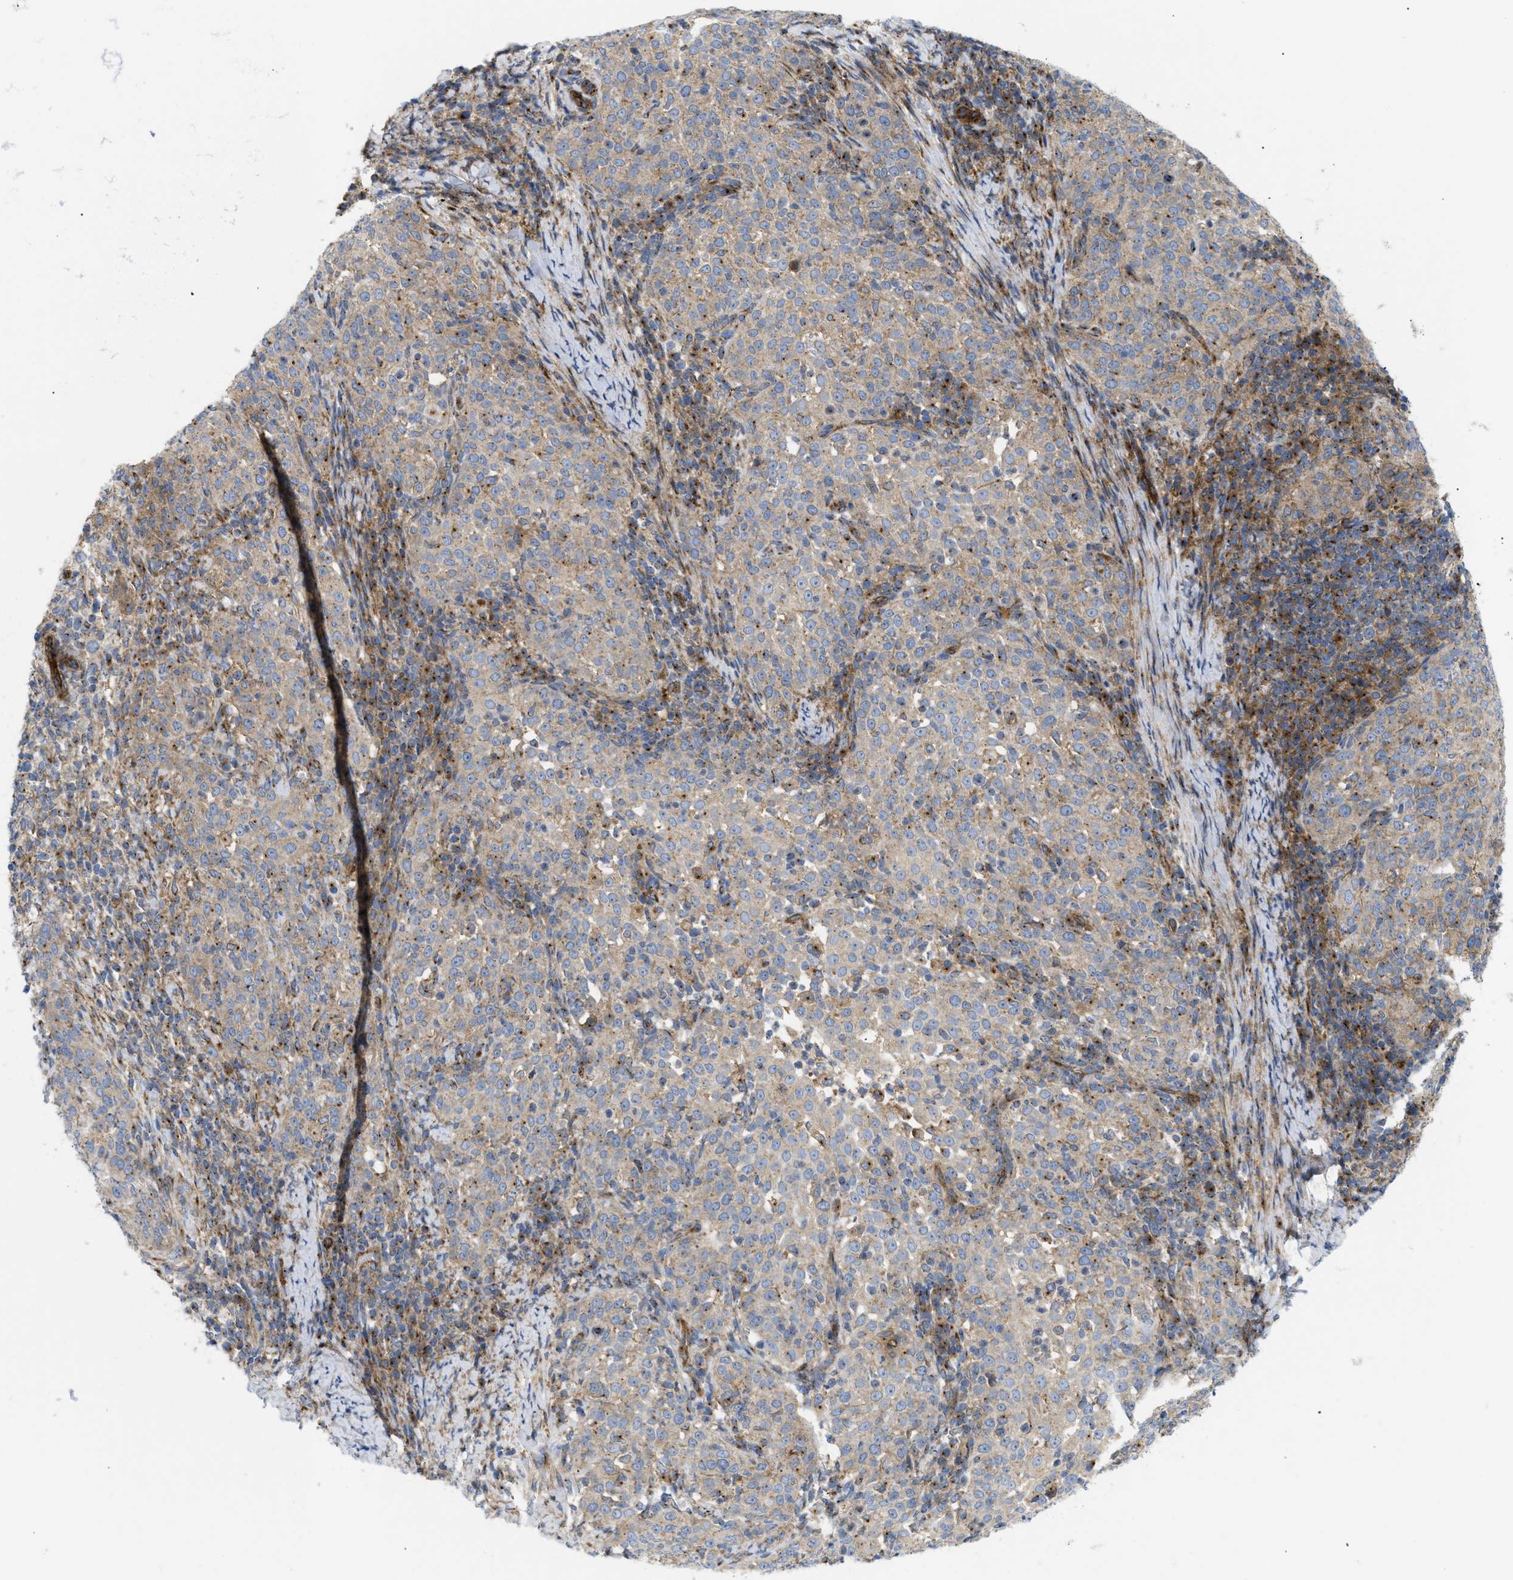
{"staining": {"intensity": "moderate", "quantity": "25%-75%", "location": "cytoplasmic/membranous"}, "tissue": "cervical cancer", "cell_type": "Tumor cells", "image_type": "cancer", "snomed": [{"axis": "morphology", "description": "Squamous cell carcinoma, NOS"}, {"axis": "topography", "description": "Cervix"}], "caption": "IHC photomicrograph of neoplastic tissue: squamous cell carcinoma (cervical) stained using immunohistochemistry (IHC) demonstrates medium levels of moderate protein expression localized specifically in the cytoplasmic/membranous of tumor cells, appearing as a cytoplasmic/membranous brown color.", "gene": "DCTN4", "patient": {"sex": "female", "age": 51}}